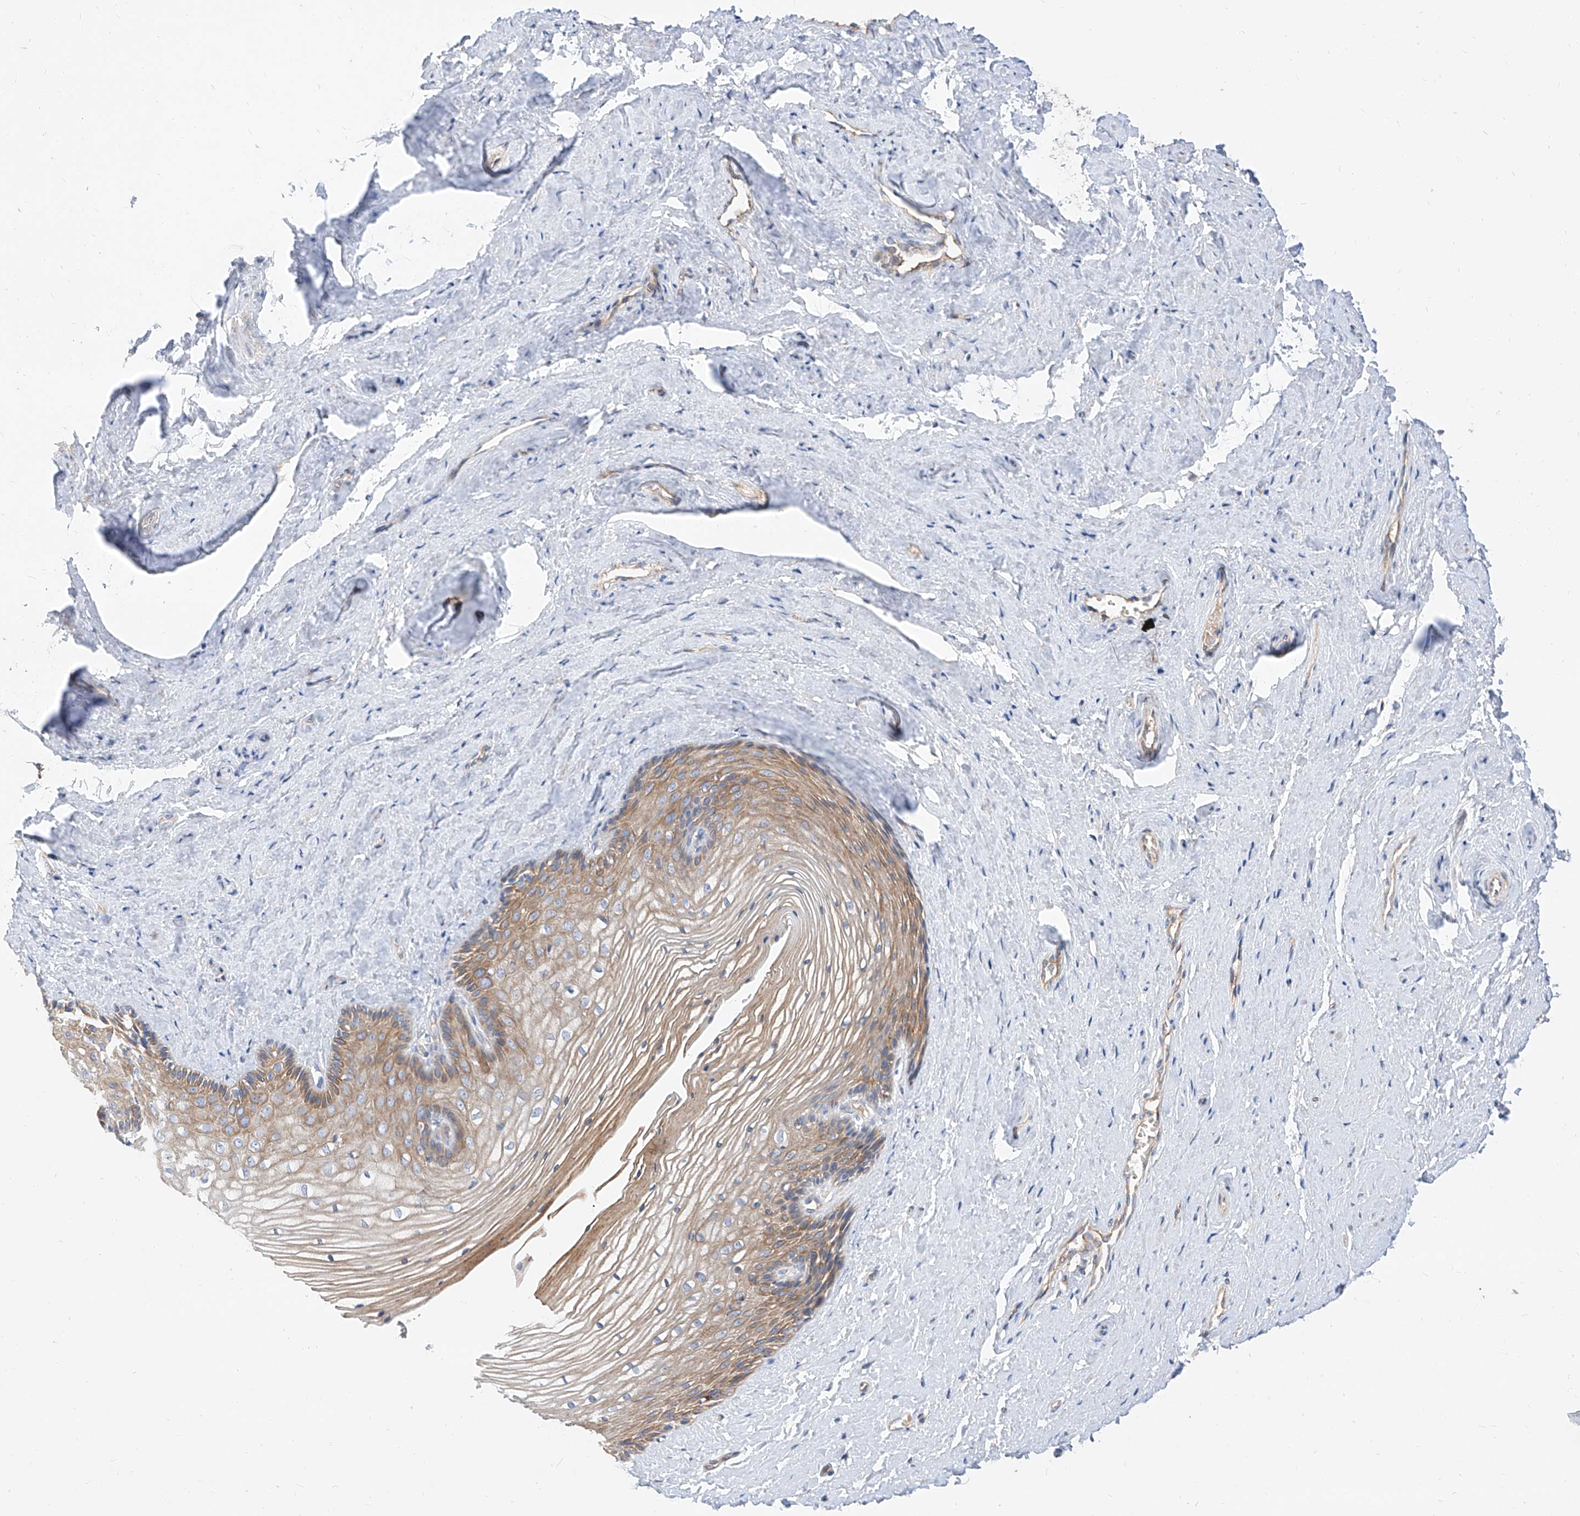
{"staining": {"intensity": "moderate", "quantity": ">75%", "location": "cytoplasmic/membranous"}, "tissue": "vagina", "cell_type": "Squamous epithelial cells", "image_type": "normal", "snomed": [{"axis": "morphology", "description": "Normal tissue, NOS"}, {"axis": "topography", "description": "Vagina"}, {"axis": "topography", "description": "Cervix"}], "caption": "Protein staining of unremarkable vagina shows moderate cytoplasmic/membranous expression in about >75% of squamous epithelial cells. (Brightfield microscopy of DAB IHC at high magnification).", "gene": "DIRAS3", "patient": {"sex": "female", "age": 40}}